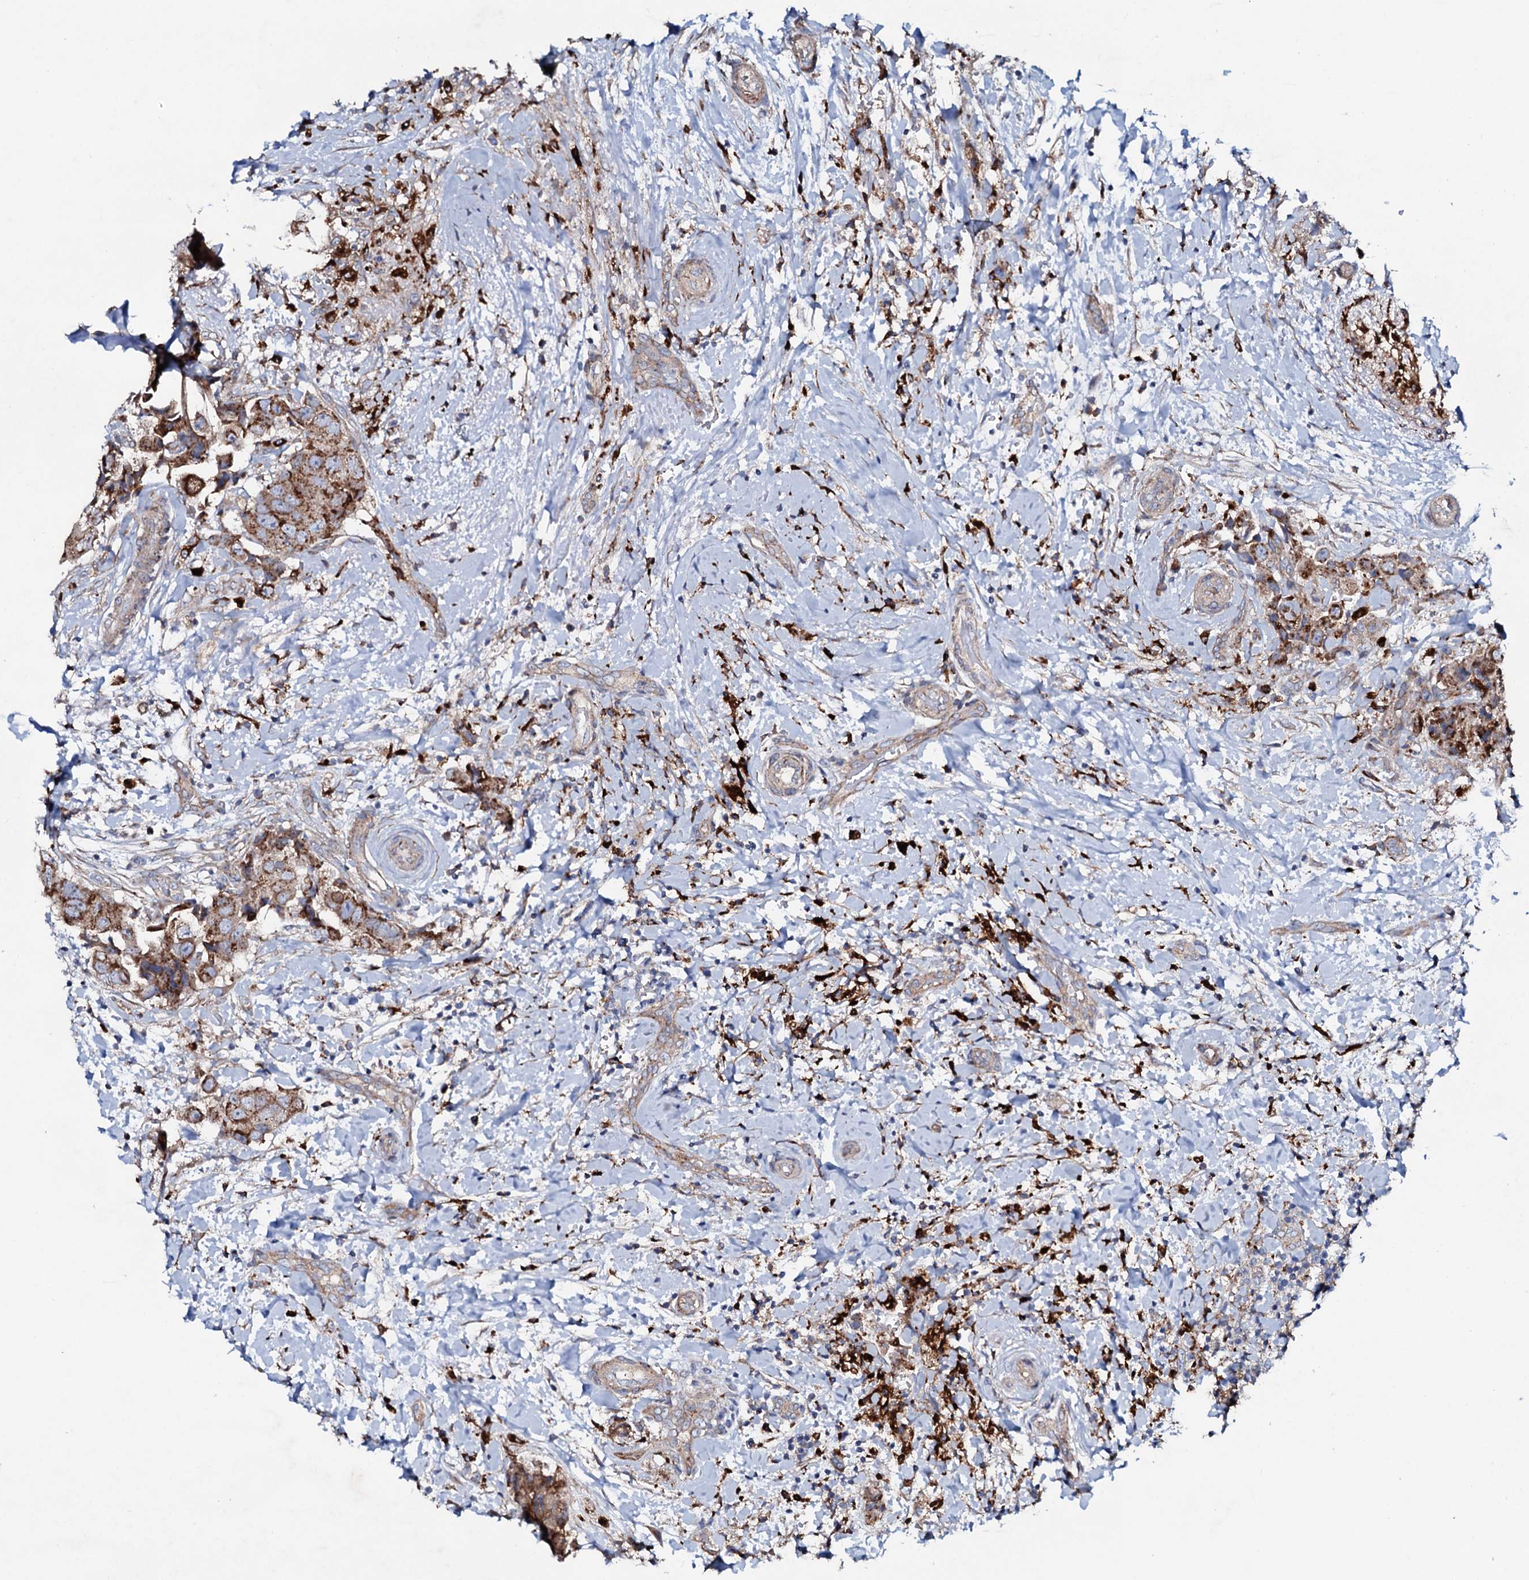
{"staining": {"intensity": "moderate", "quantity": "25%-75%", "location": "cytoplasmic/membranous"}, "tissue": "breast cancer", "cell_type": "Tumor cells", "image_type": "cancer", "snomed": [{"axis": "morphology", "description": "Normal tissue, NOS"}, {"axis": "morphology", "description": "Duct carcinoma"}, {"axis": "topography", "description": "Breast"}], "caption": "Breast intraductal carcinoma stained with immunohistochemistry (IHC) demonstrates moderate cytoplasmic/membranous expression in approximately 25%-75% of tumor cells. (DAB IHC, brown staining for protein, blue staining for nuclei).", "gene": "P2RX4", "patient": {"sex": "female", "age": 62}}